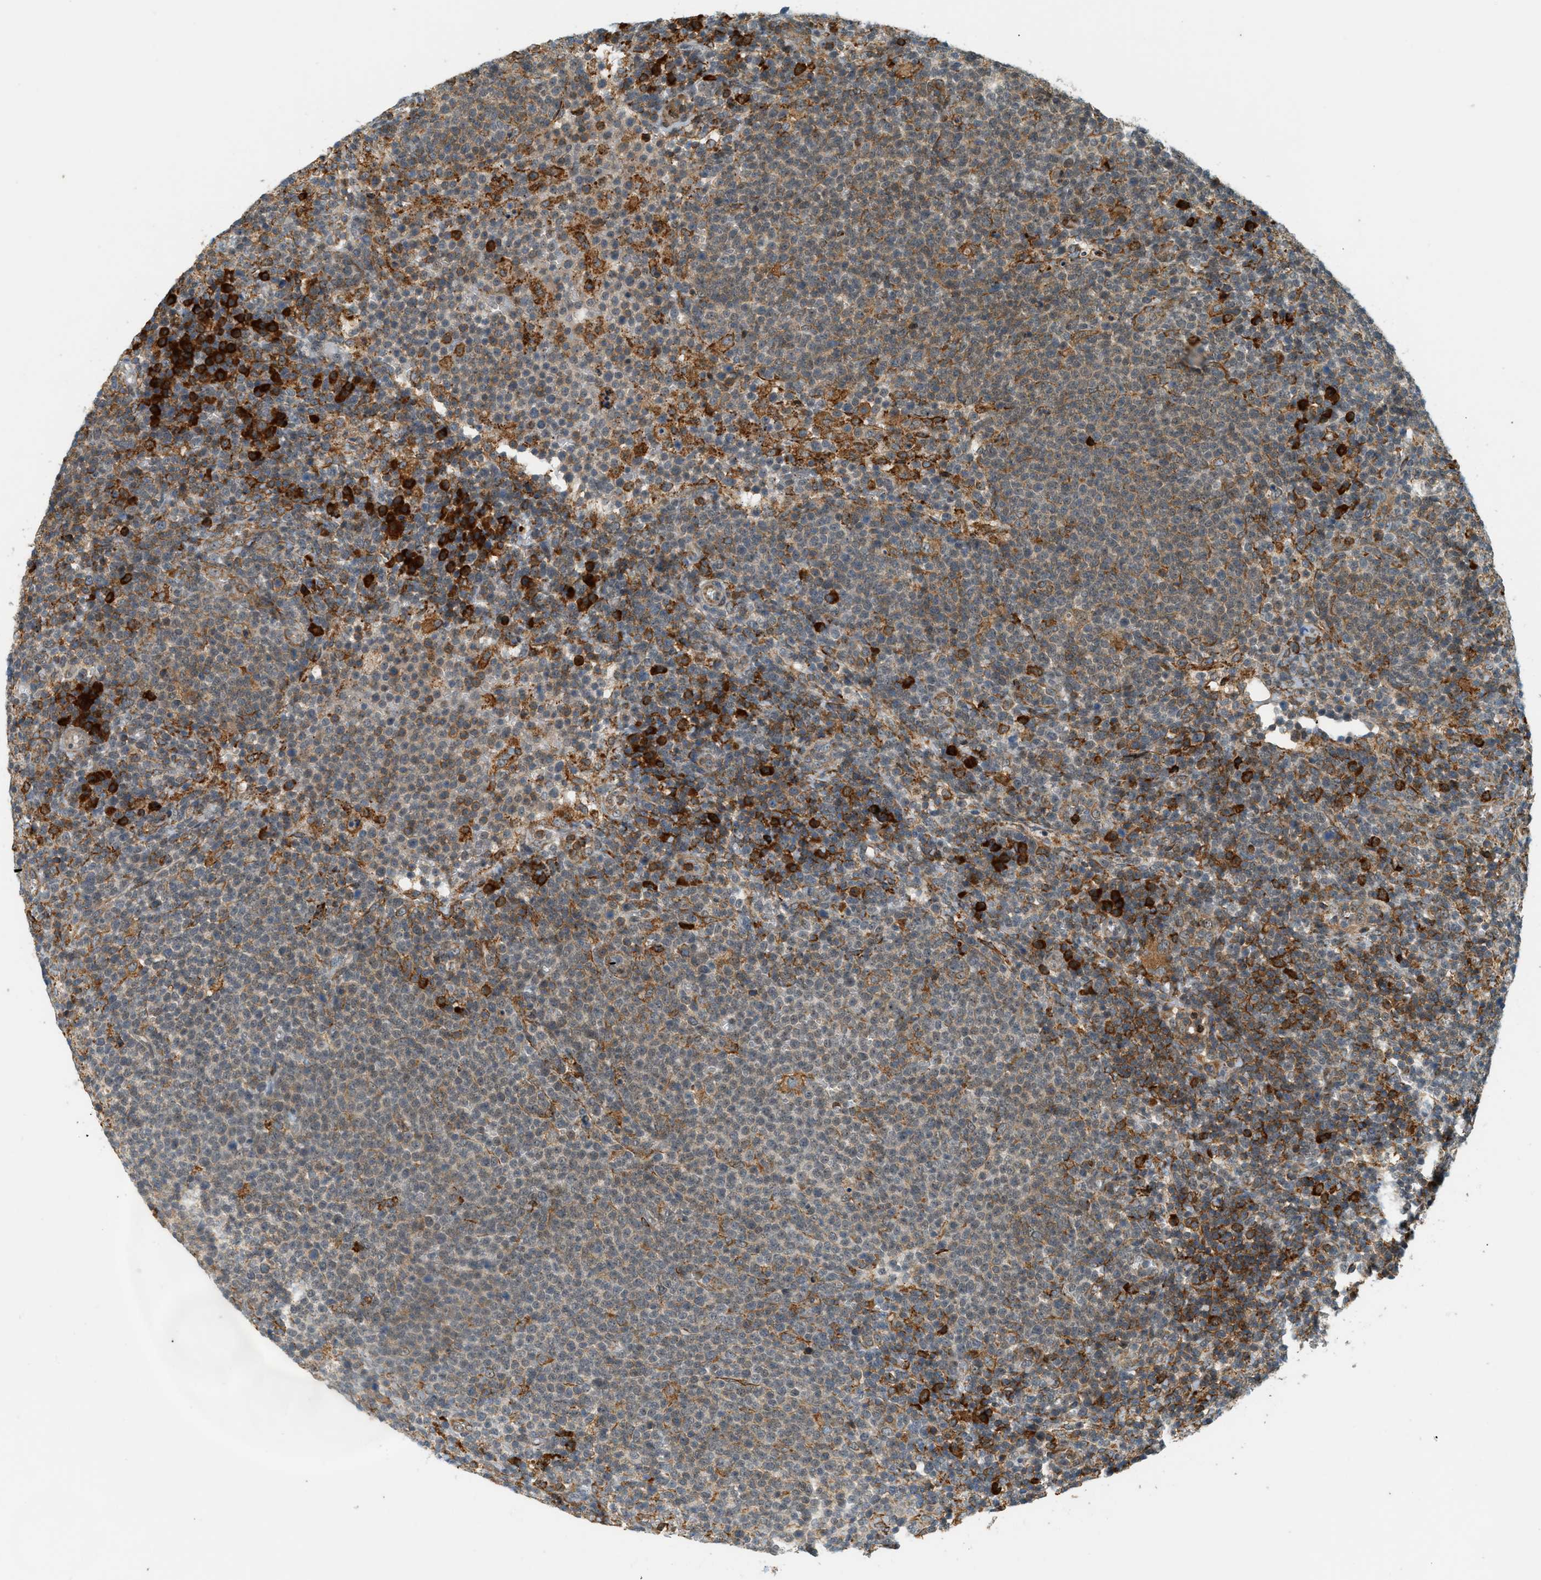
{"staining": {"intensity": "moderate", "quantity": "25%-75%", "location": "cytoplasmic/membranous"}, "tissue": "lymphoma", "cell_type": "Tumor cells", "image_type": "cancer", "snomed": [{"axis": "morphology", "description": "Malignant lymphoma, non-Hodgkin's type, High grade"}, {"axis": "topography", "description": "Lymph node"}], "caption": "High-grade malignant lymphoma, non-Hodgkin's type stained with a brown dye reveals moderate cytoplasmic/membranous positive staining in about 25%-75% of tumor cells.", "gene": "SEMA4D", "patient": {"sex": "male", "age": 61}}